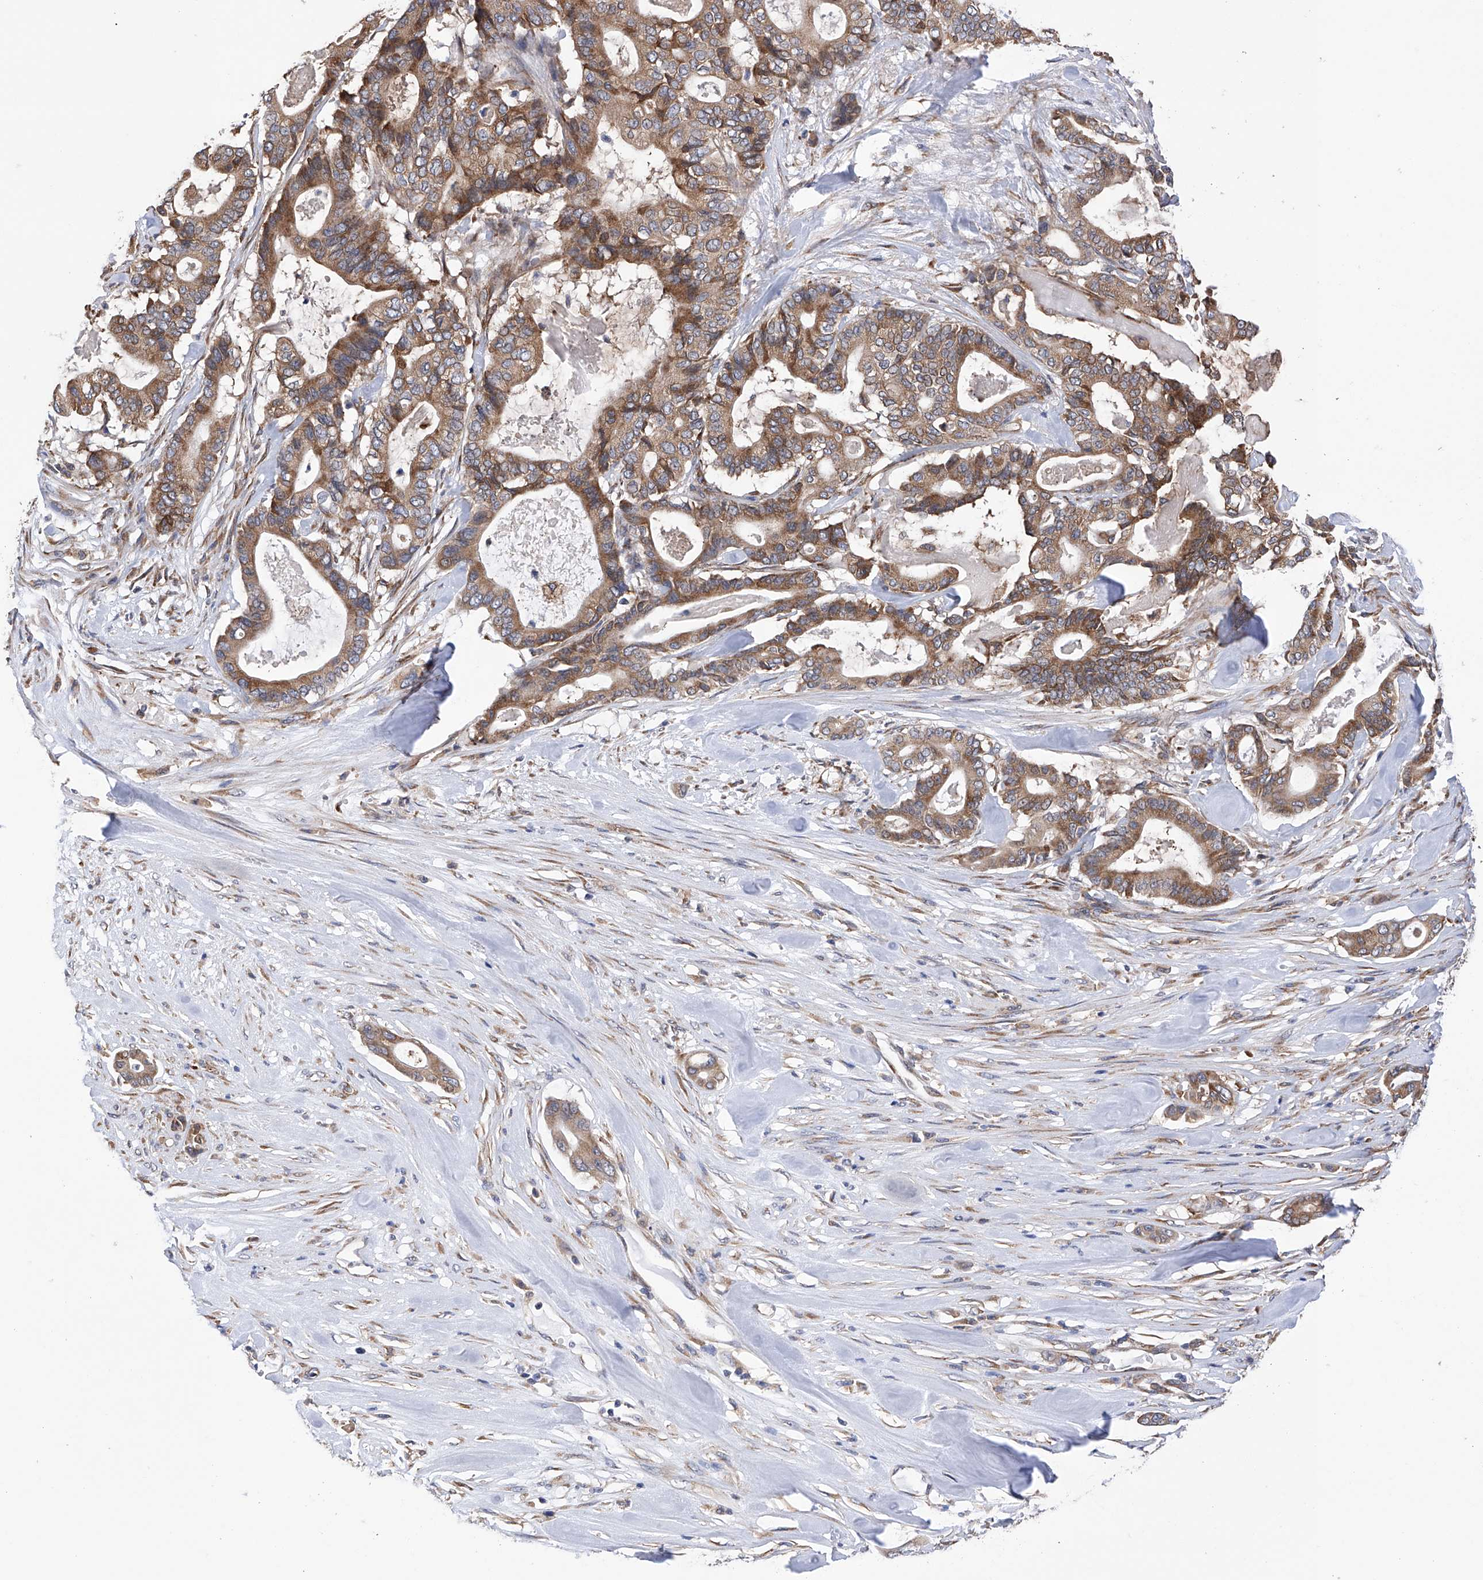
{"staining": {"intensity": "moderate", "quantity": ">75%", "location": "cytoplasmic/membranous"}, "tissue": "pancreatic cancer", "cell_type": "Tumor cells", "image_type": "cancer", "snomed": [{"axis": "morphology", "description": "Adenocarcinoma, NOS"}, {"axis": "topography", "description": "Pancreas"}], "caption": "Immunohistochemical staining of adenocarcinoma (pancreatic) shows medium levels of moderate cytoplasmic/membranous protein staining in approximately >75% of tumor cells.", "gene": "DNAH8", "patient": {"sex": "male", "age": 63}}